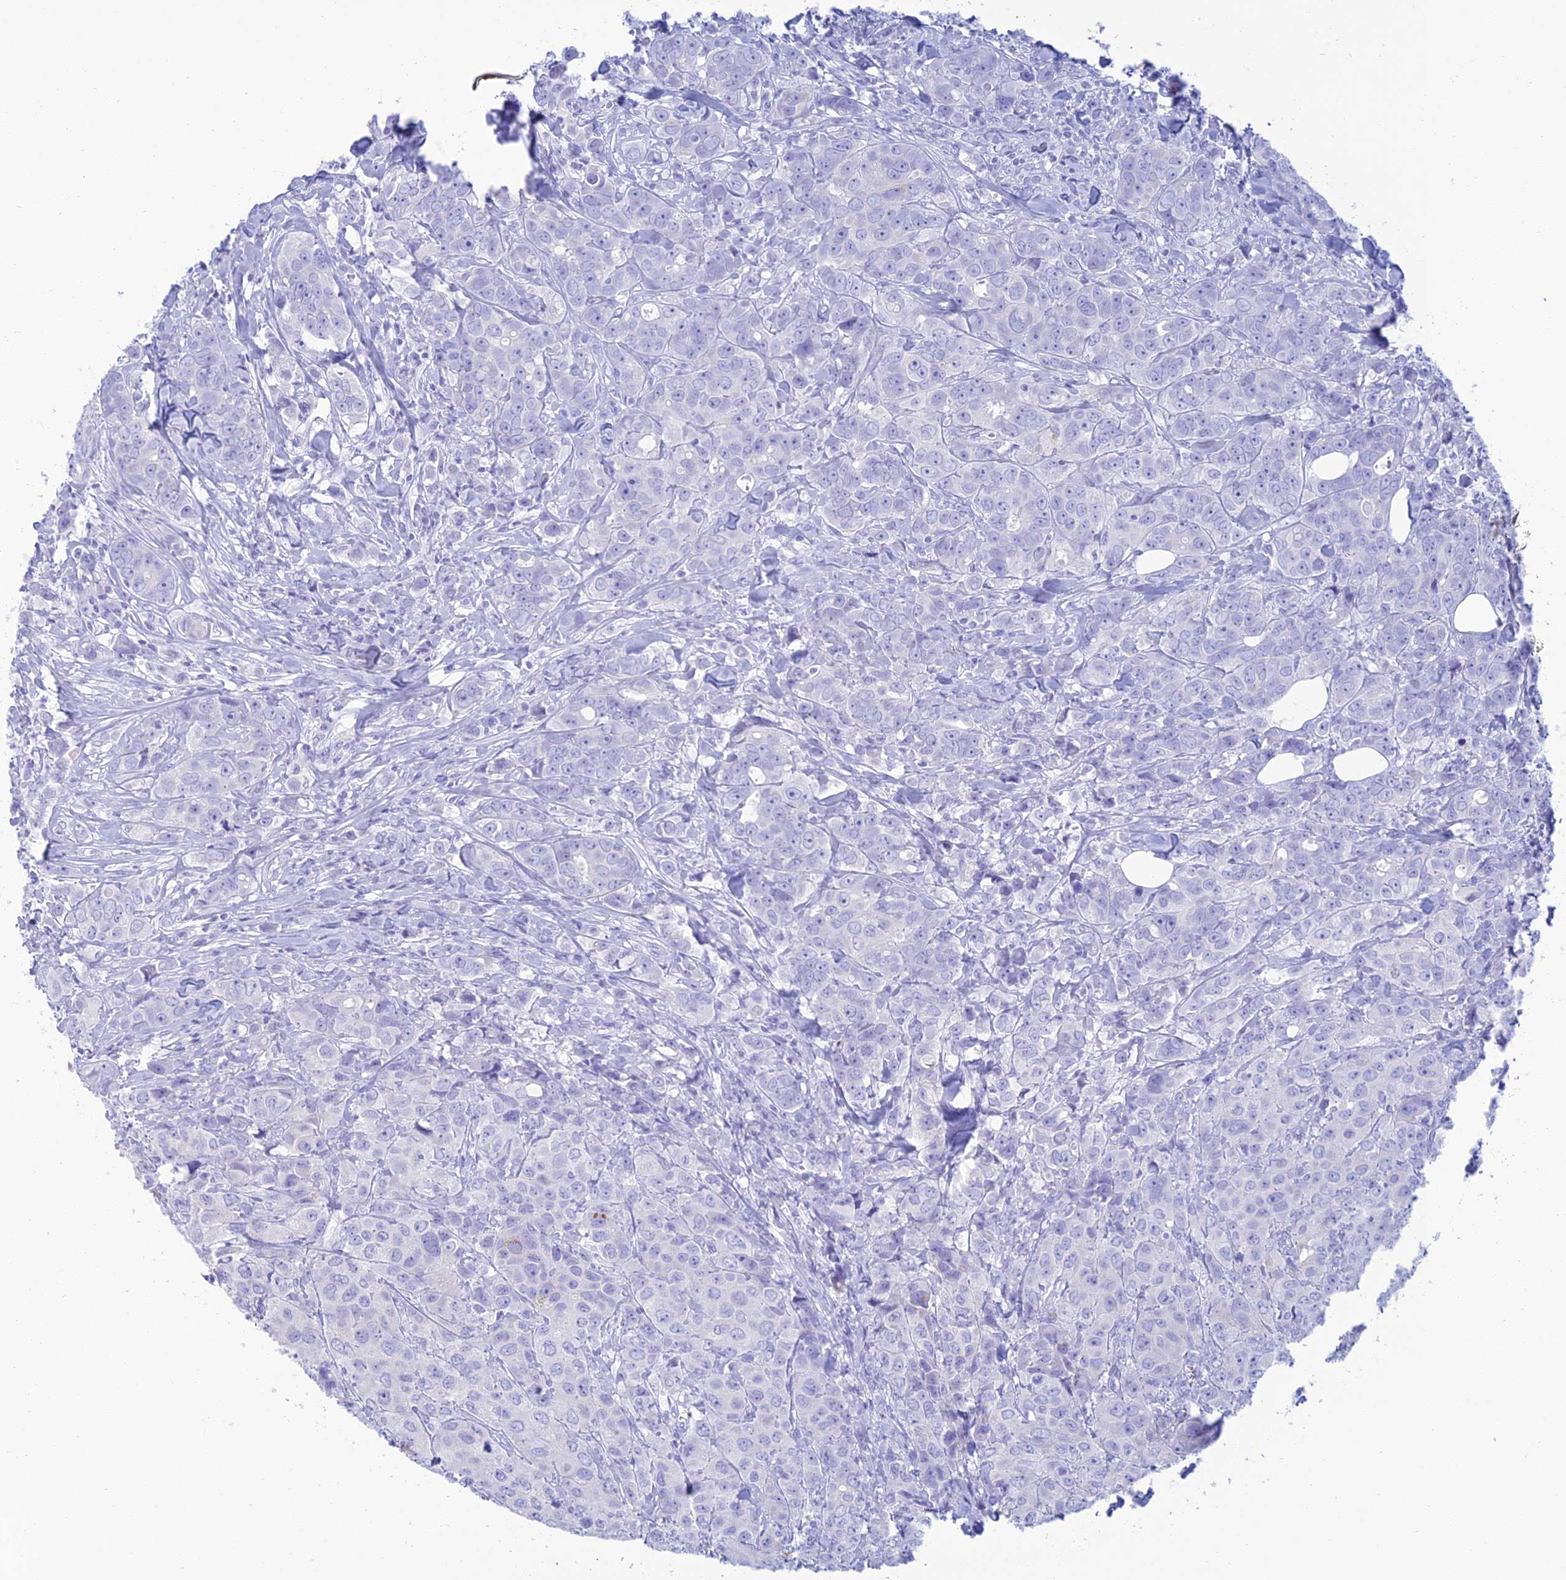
{"staining": {"intensity": "negative", "quantity": "none", "location": "none"}, "tissue": "breast cancer", "cell_type": "Tumor cells", "image_type": "cancer", "snomed": [{"axis": "morphology", "description": "Duct carcinoma"}, {"axis": "topography", "description": "Breast"}], "caption": "Breast cancer was stained to show a protein in brown. There is no significant positivity in tumor cells.", "gene": "MAL2", "patient": {"sex": "female", "age": 43}}